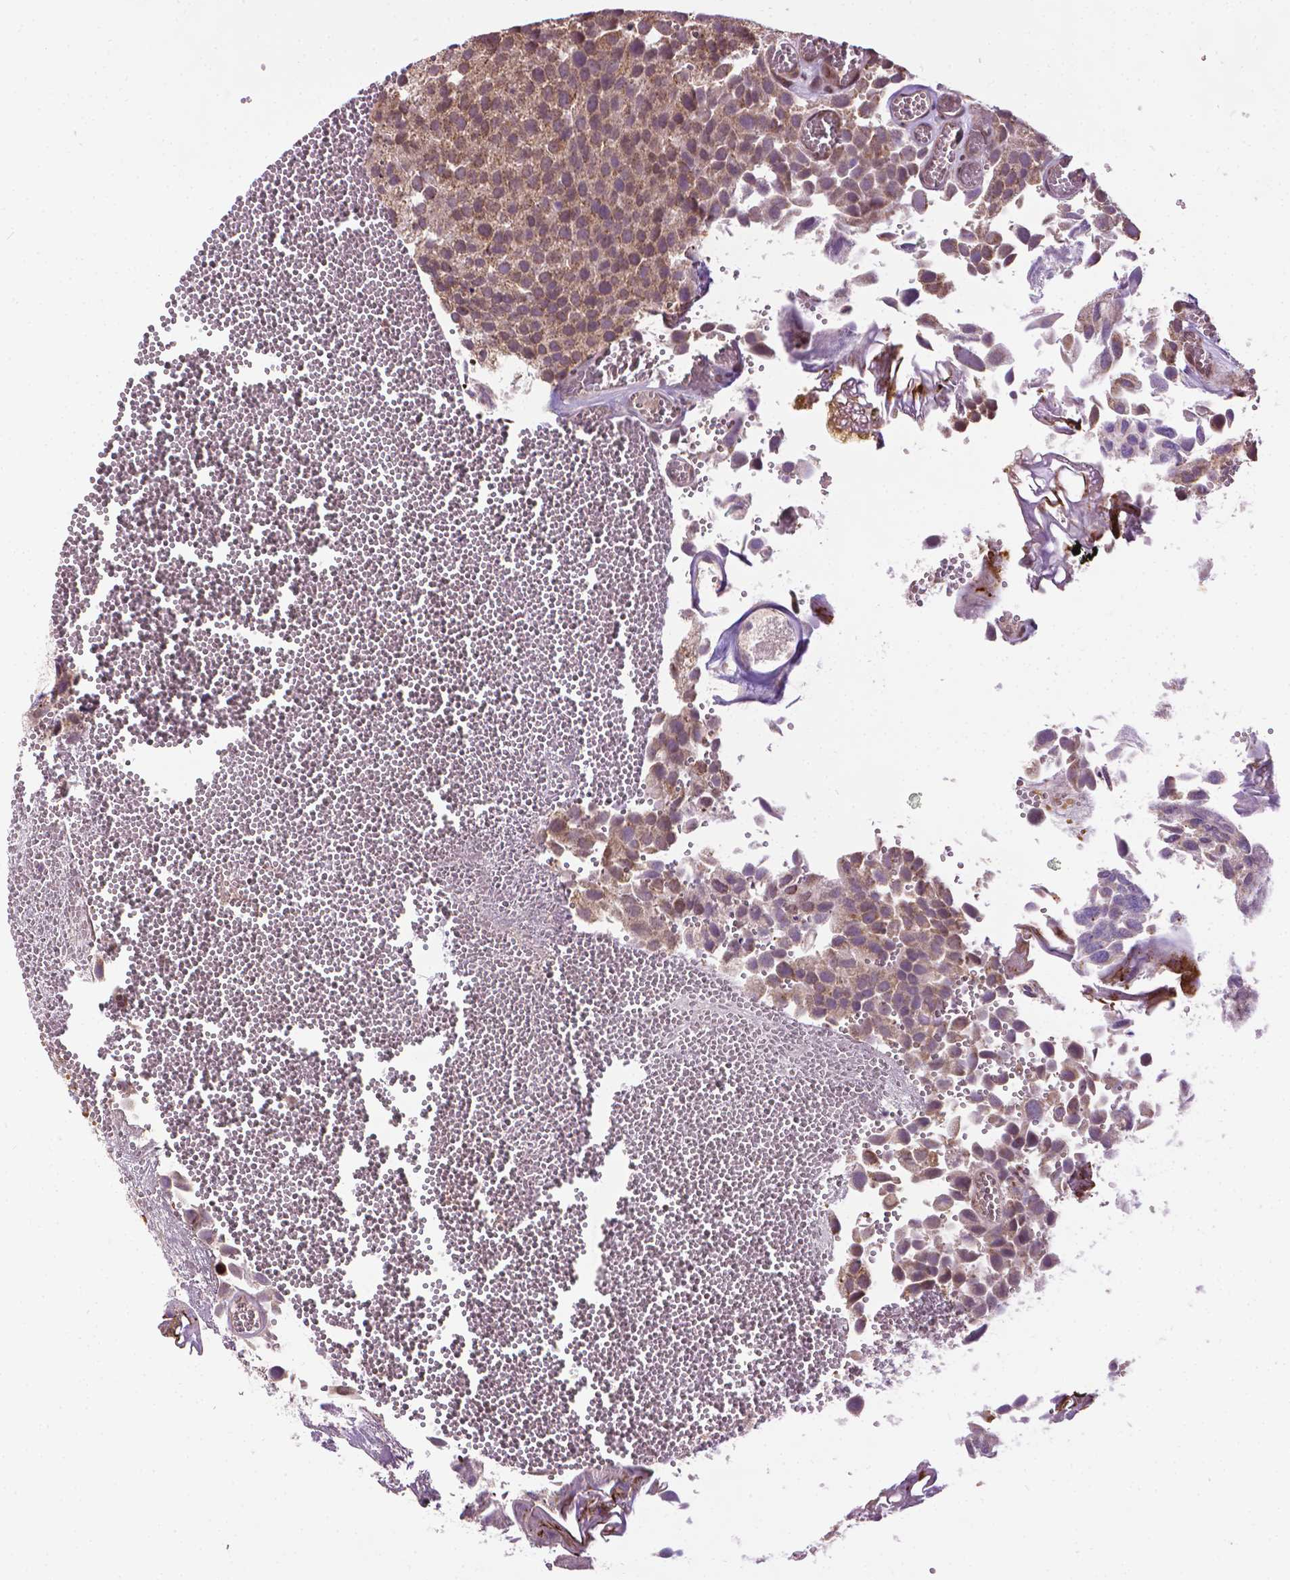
{"staining": {"intensity": "weak", "quantity": ">75%", "location": "cytoplasmic/membranous,nuclear"}, "tissue": "urothelial cancer", "cell_type": "Tumor cells", "image_type": "cancer", "snomed": [{"axis": "morphology", "description": "Urothelial carcinoma, Low grade"}, {"axis": "topography", "description": "Urinary bladder"}], "caption": "Immunohistochemical staining of human urothelial carcinoma (low-grade) reveals weak cytoplasmic/membranous and nuclear protein positivity in approximately >75% of tumor cells.", "gene": "ZNF41", "patient": {"sex": "female", "age": 69}}